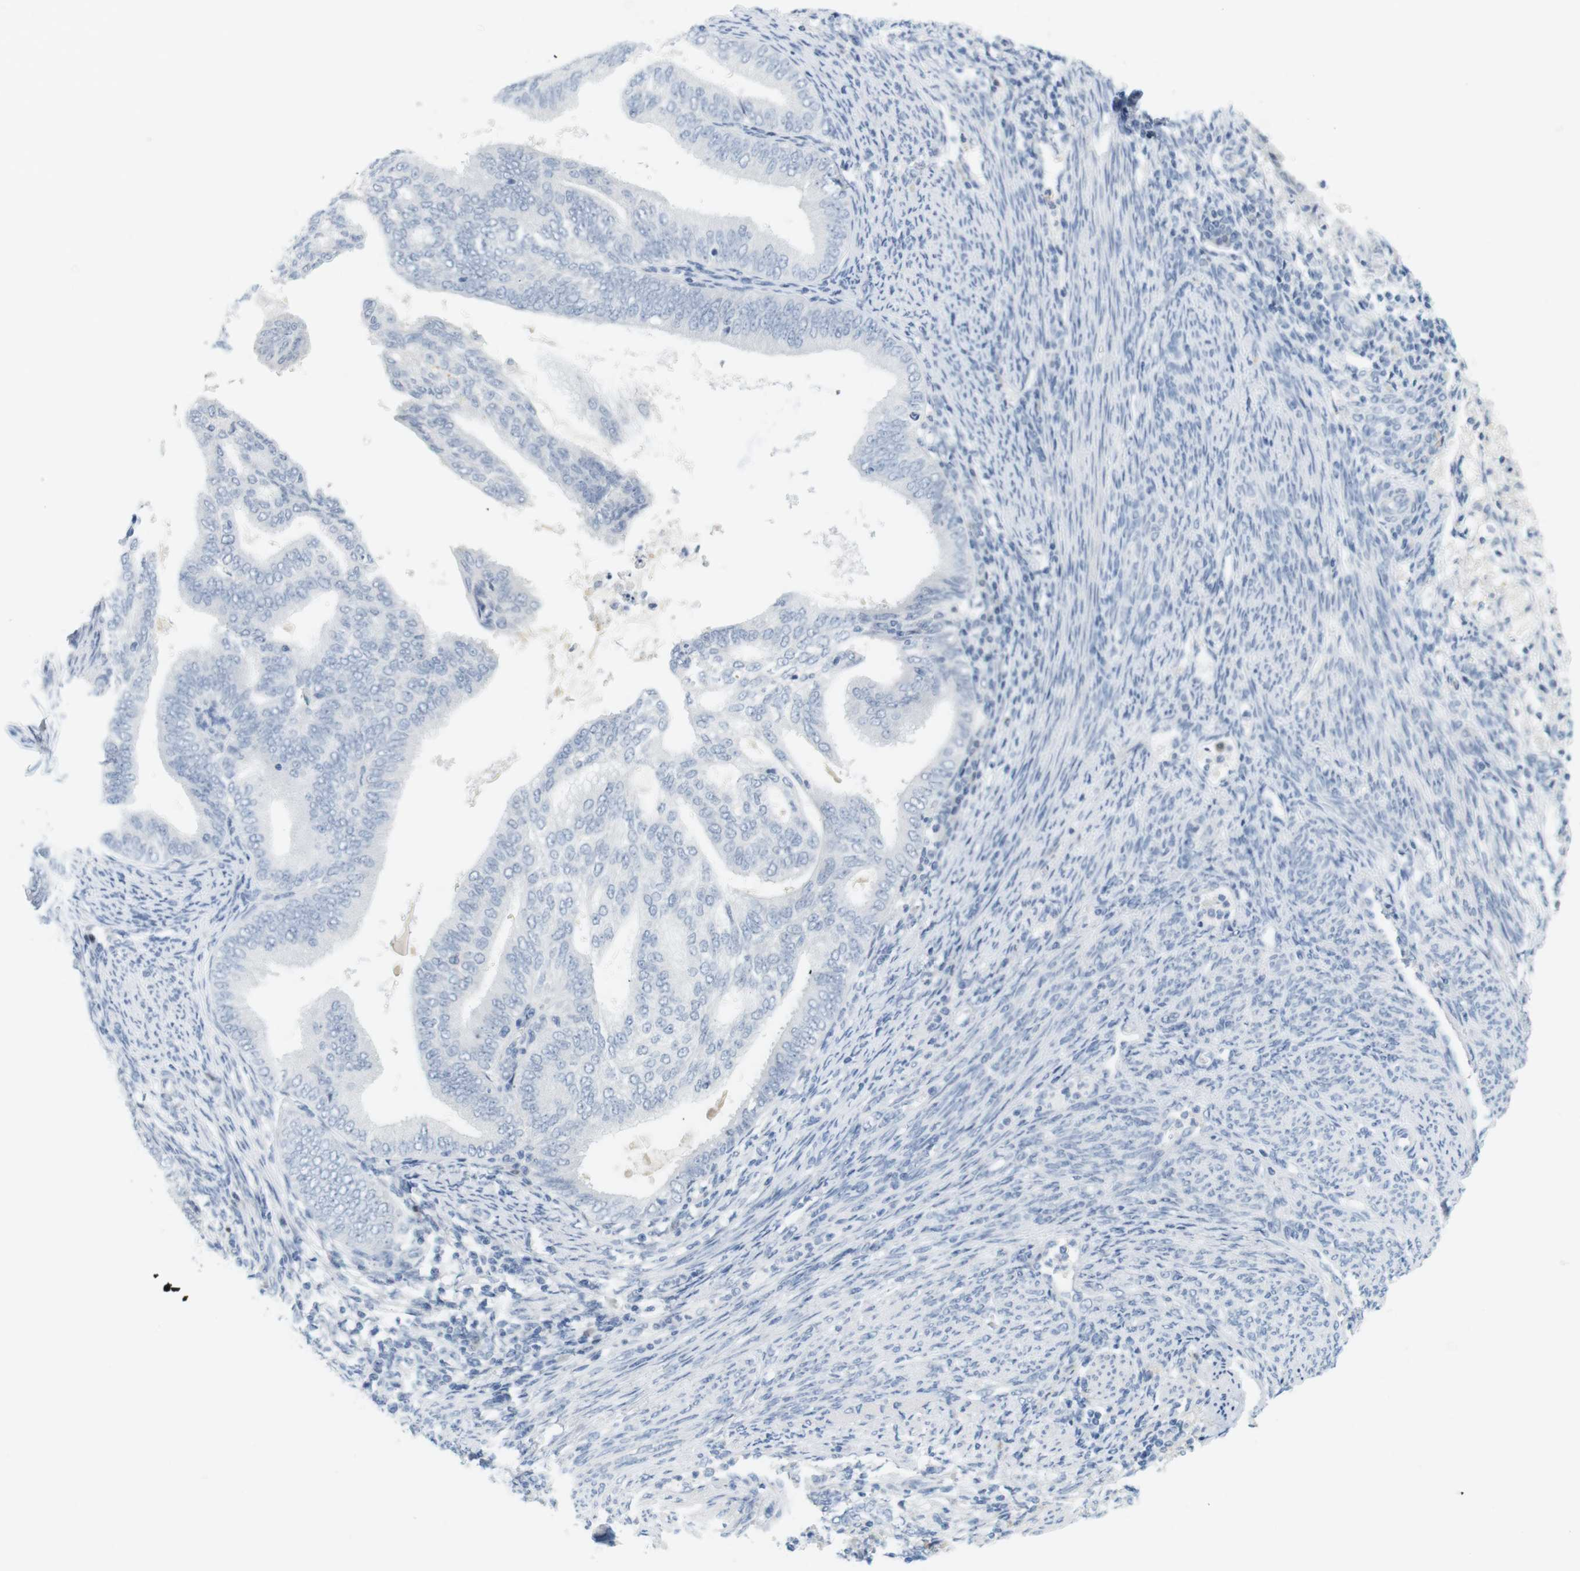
{"staining": {"intensity": "negative", "quantity": "none", "location": "none"}, "tissue": "endometrial cancer", "cell_type": "Tumor cells", "image_type": "cancer", "snomed": [{"axis": "morphology", "description": "Adenocarcinoma, NOS"}, {"axis": "topography", "description": "Endometrium"}], "caption": "This micrograph is of endometrial cancer (adenocarcinoma) stained with immunohistochemistry (IHC) to label a protein in brown with the nuclei are counter-stained blue. There is no positivity in tumor cells.", "gene": "CREB3L2", "patient": {"sex": "female", "age": 58}}